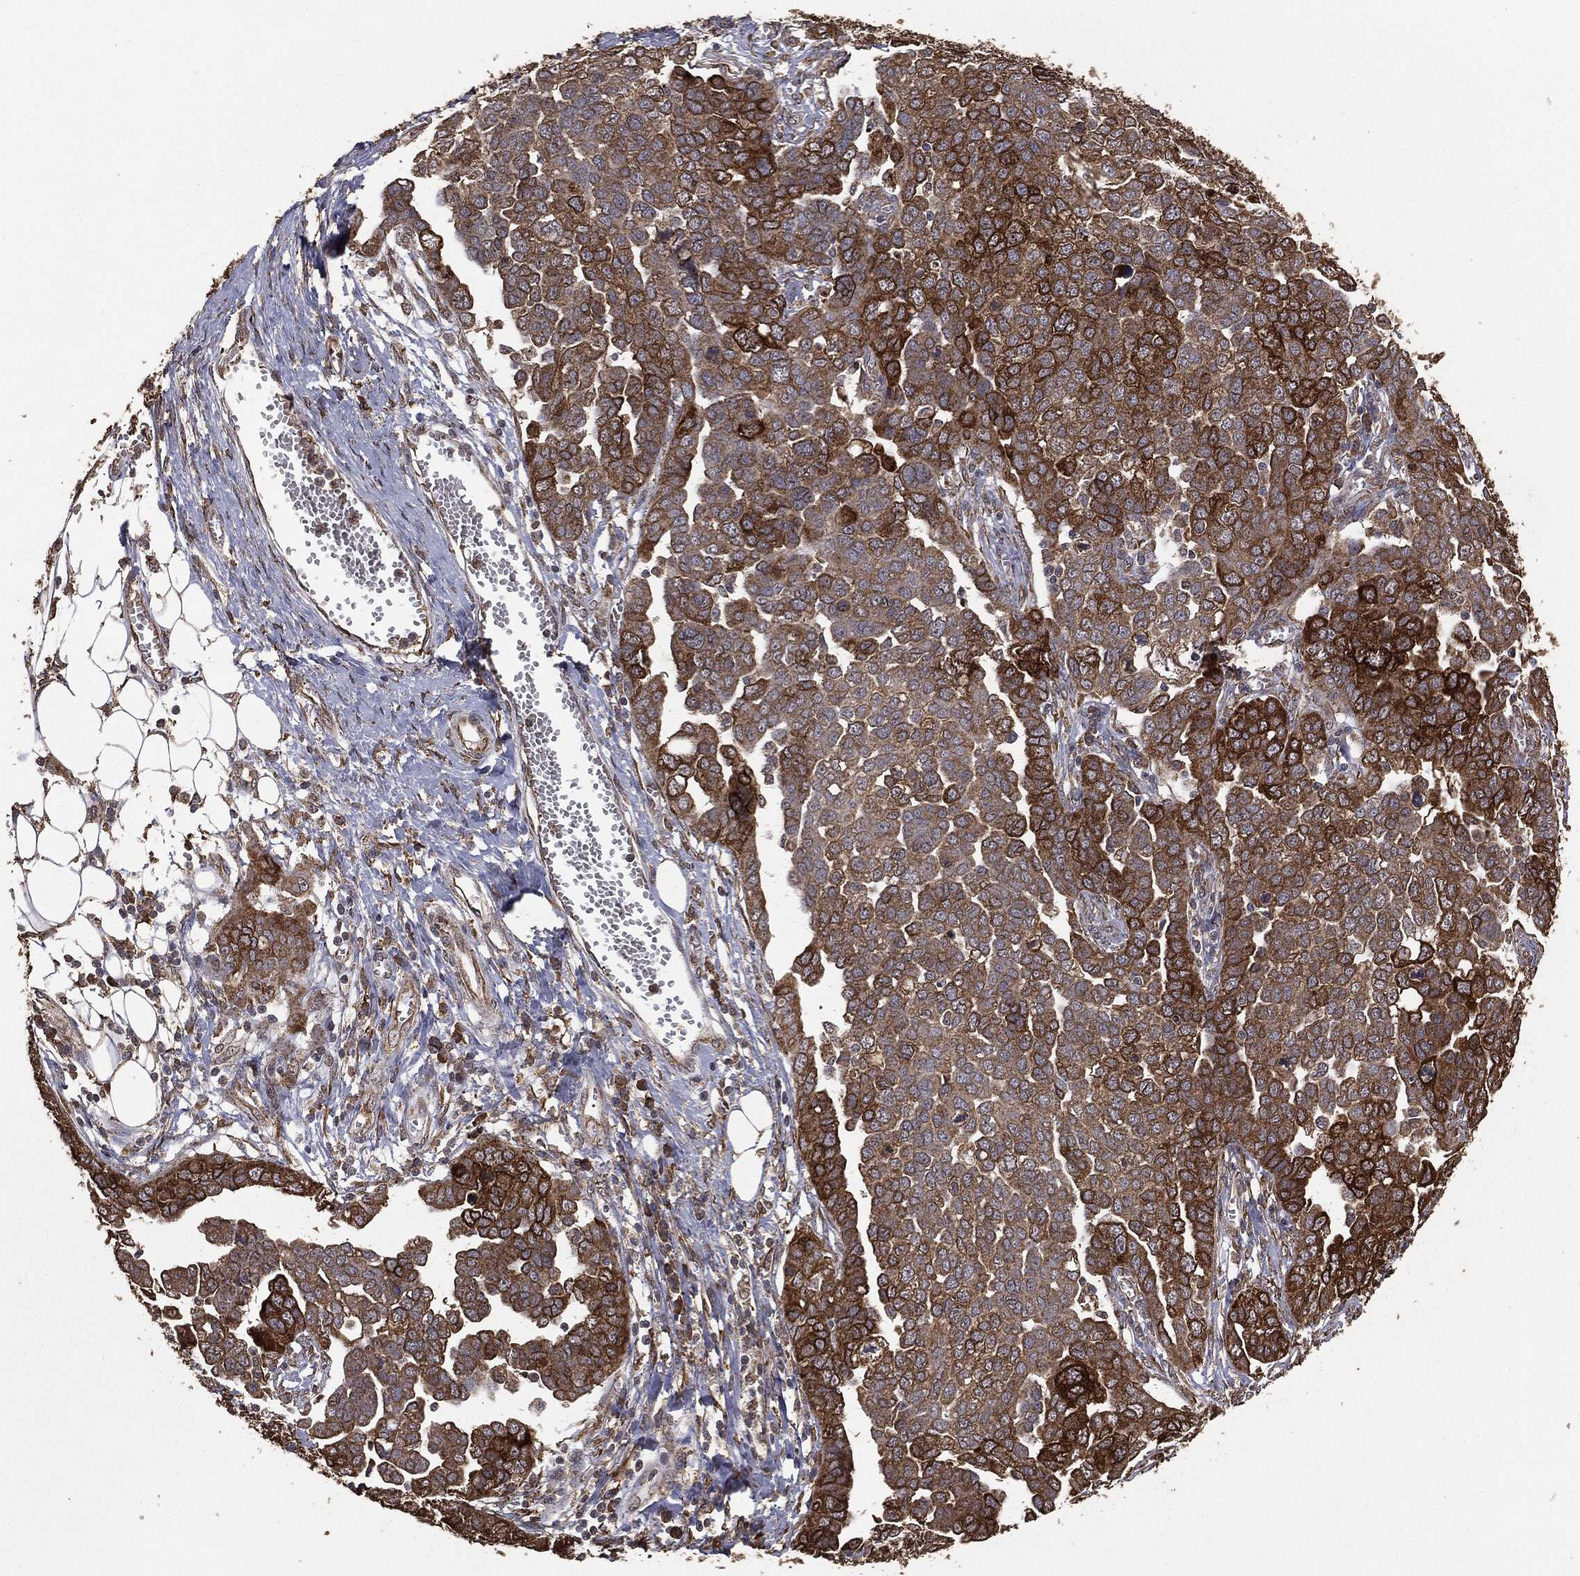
{"staining": {"intensity": "strong", "quantity": "25%-75%", "location": "cytoplasmic/membranous"}, "tissue": "ovarian cancer", "cell_type": "Tumor cells", "image_type": "cancer", "snomed": [{"axis": "morphology", "description": "Cystadenocarcinoma, serous, NOS"}, {"axis": "topography", "description": "Ovary"}], "caption": "Immunohistochemistry (IHC) (DAB (3,3'-diaminobenzidine)) staining of human serous cystadenocarcinoma (ovarian) displays strong cytoplasmic/membranous protein positivity in approximately 25%-75% of tumor cells.", "gene": "MTOR", "patient": {"sex": "female", "age": 59}}